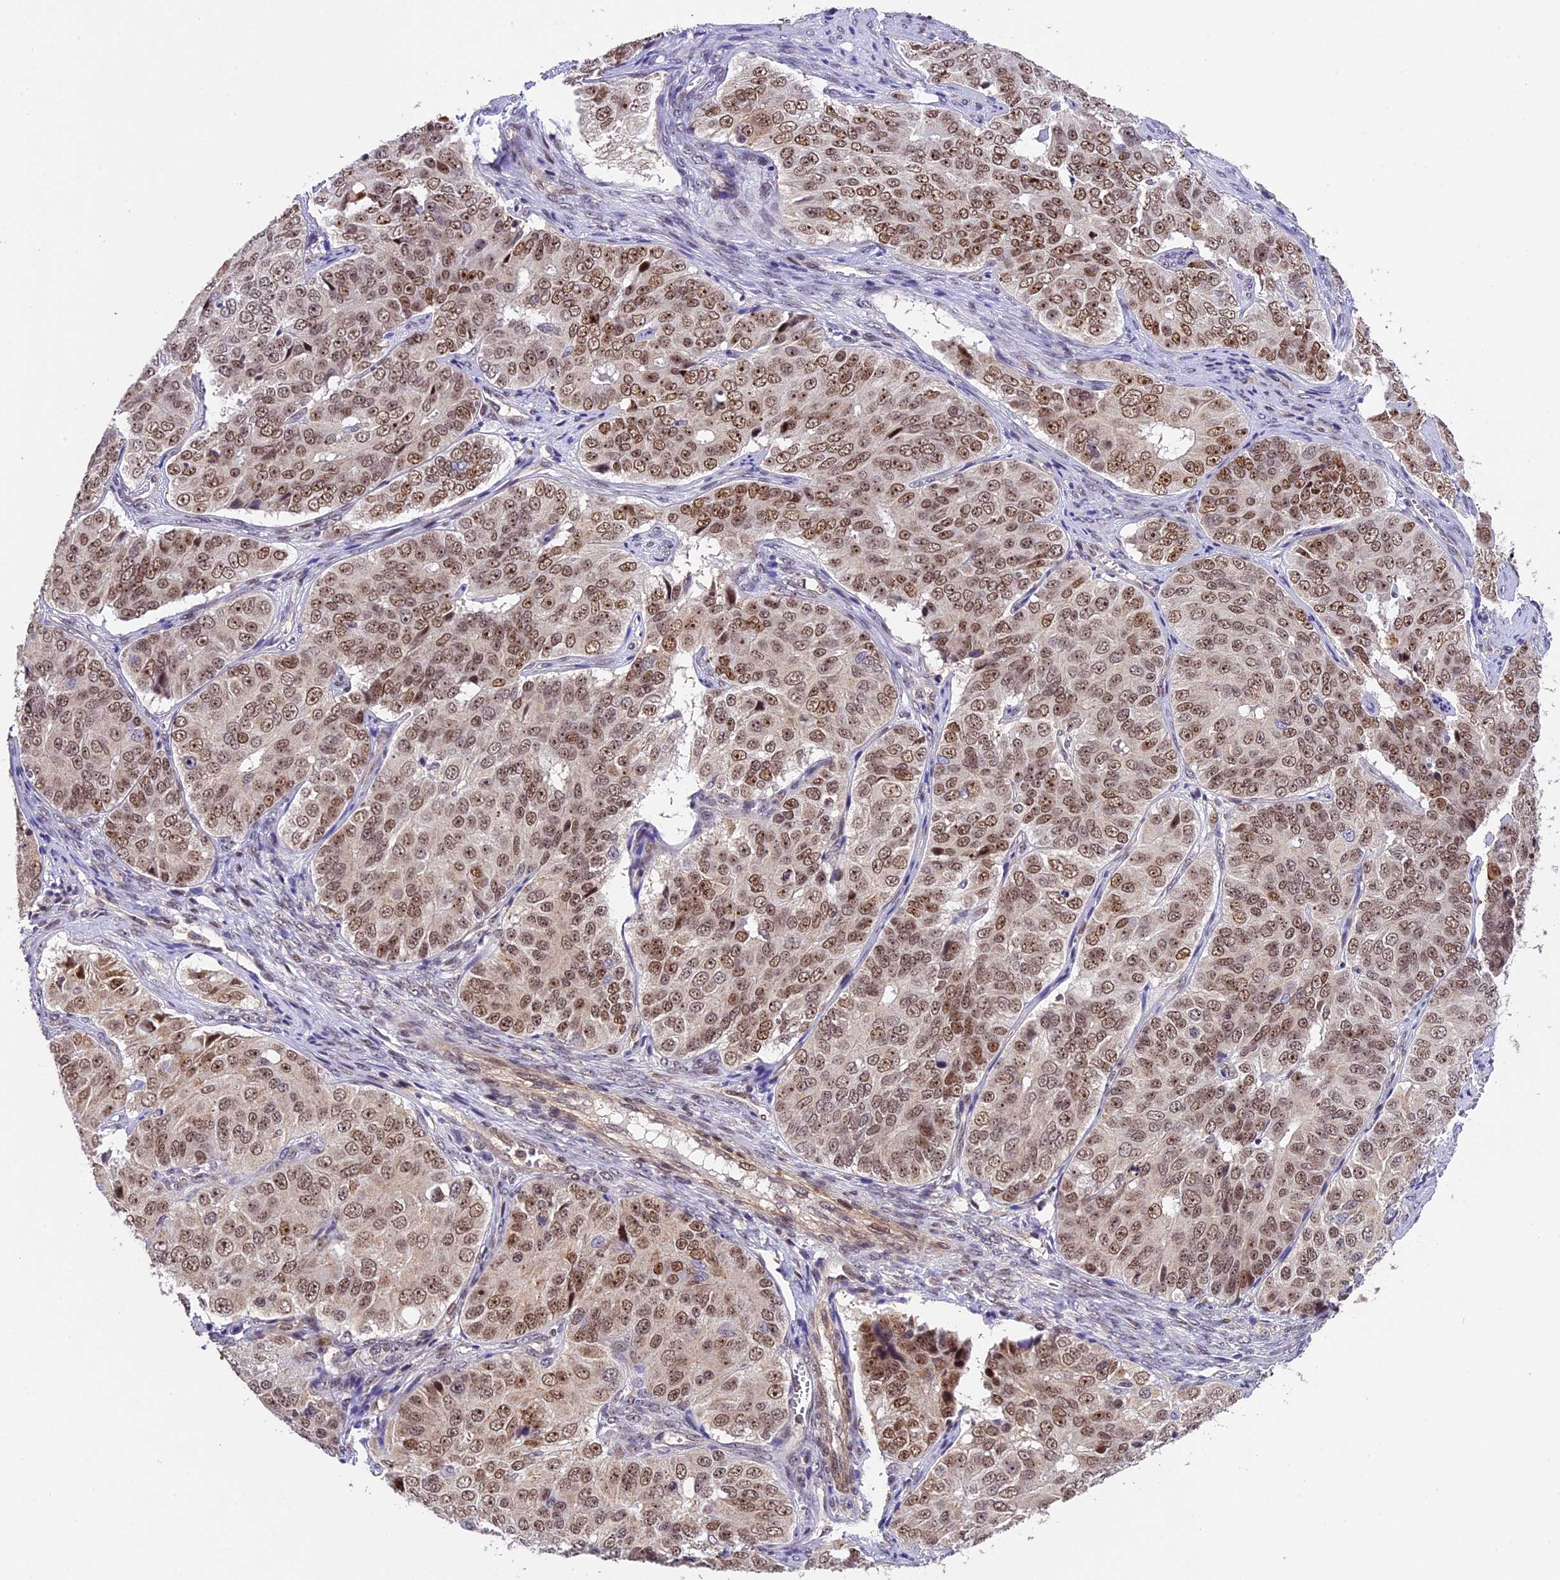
{"staining": {"intensity": "moderate", "quantity": ">75%", "location": "nuclear"}, "tissue": "ovarian cancer", "cell_type": "Tumor cells", "image_type": "cancer", "snomed": [{"axis": "morphology", "description": "Carcinoma, endometroid"}, {"axis": "topography", "description": "Ovary"}], "caption": "A brown stain labels moderate nuclear staining of a protein in ovarian cancer (endometroid carcinoma) tumor cells. (Brightfield microscopy of DAB IHC at high magnification).", "gene": "ZAR1L", "patient": {"sex": "female", "age": 51}}